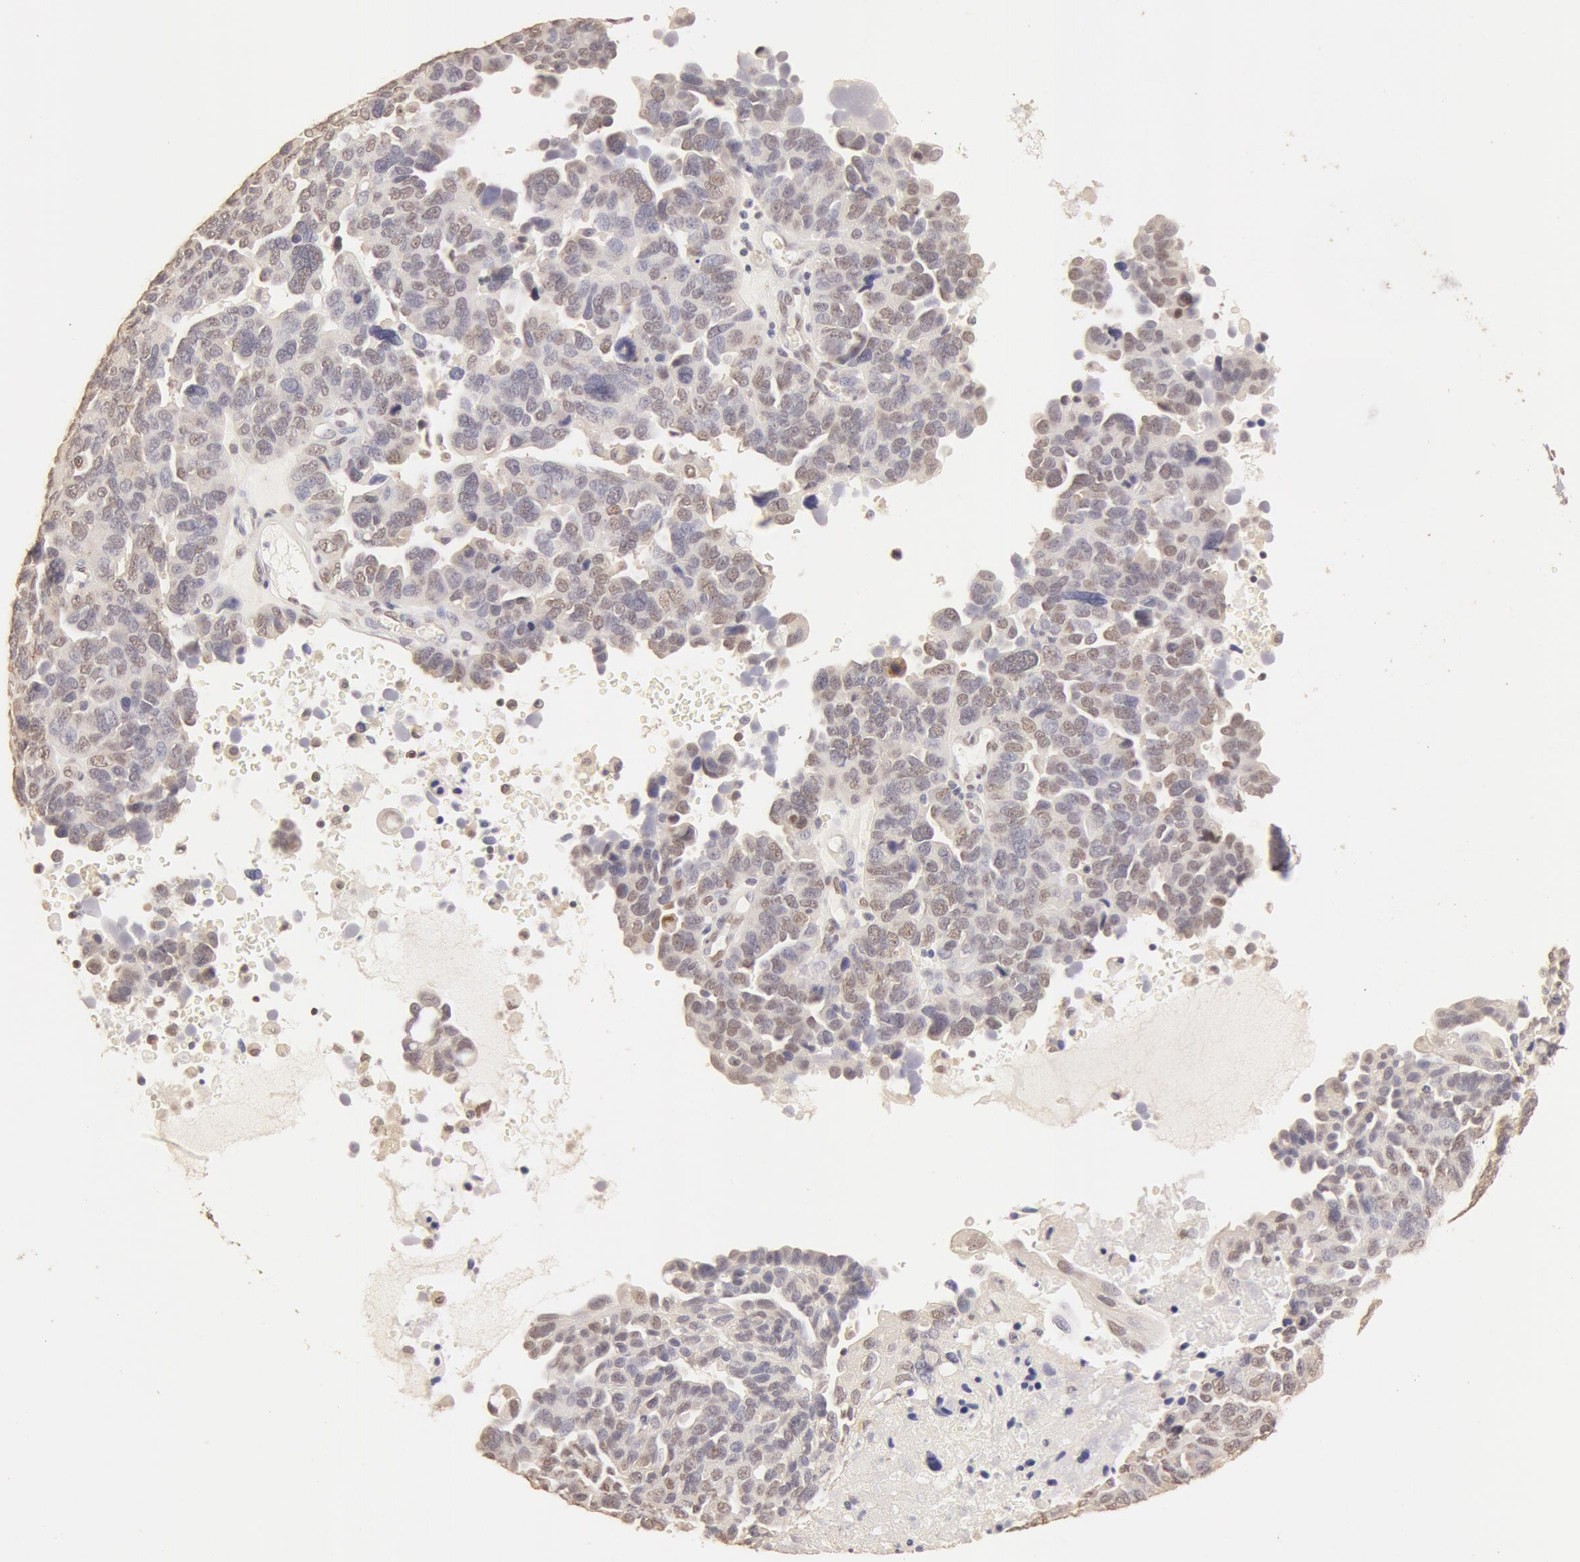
{"staining": {"intensity": "weak", "quantity": ">75%", "location": "cytoplasmic/membranous,nuclear"}, "tissue": "ovarian cancer", "cell_type": "Tumor cells", "image_type": "cancer", "snomed": [{"axis": "morphology", "description": "Cystadenocarcinoma, serous, NOS"}, {"axis": "topography", "description": "Ovary"}], "caption": "IHC (DAB (3,3'-diaminobenzidine)) staining of human ovarian cancer shows weak cytoplasmic/membranous and nuclear protein expression in about >75% of tumor cells. Using DAB (3,3'-diaminobenzidine) (brown) and hematoxylin (blue) stains, captured at high magnification using brightfield microscopy.", "gene": "SNRNP70", "patient": {"sex": "female", "age": 64}}